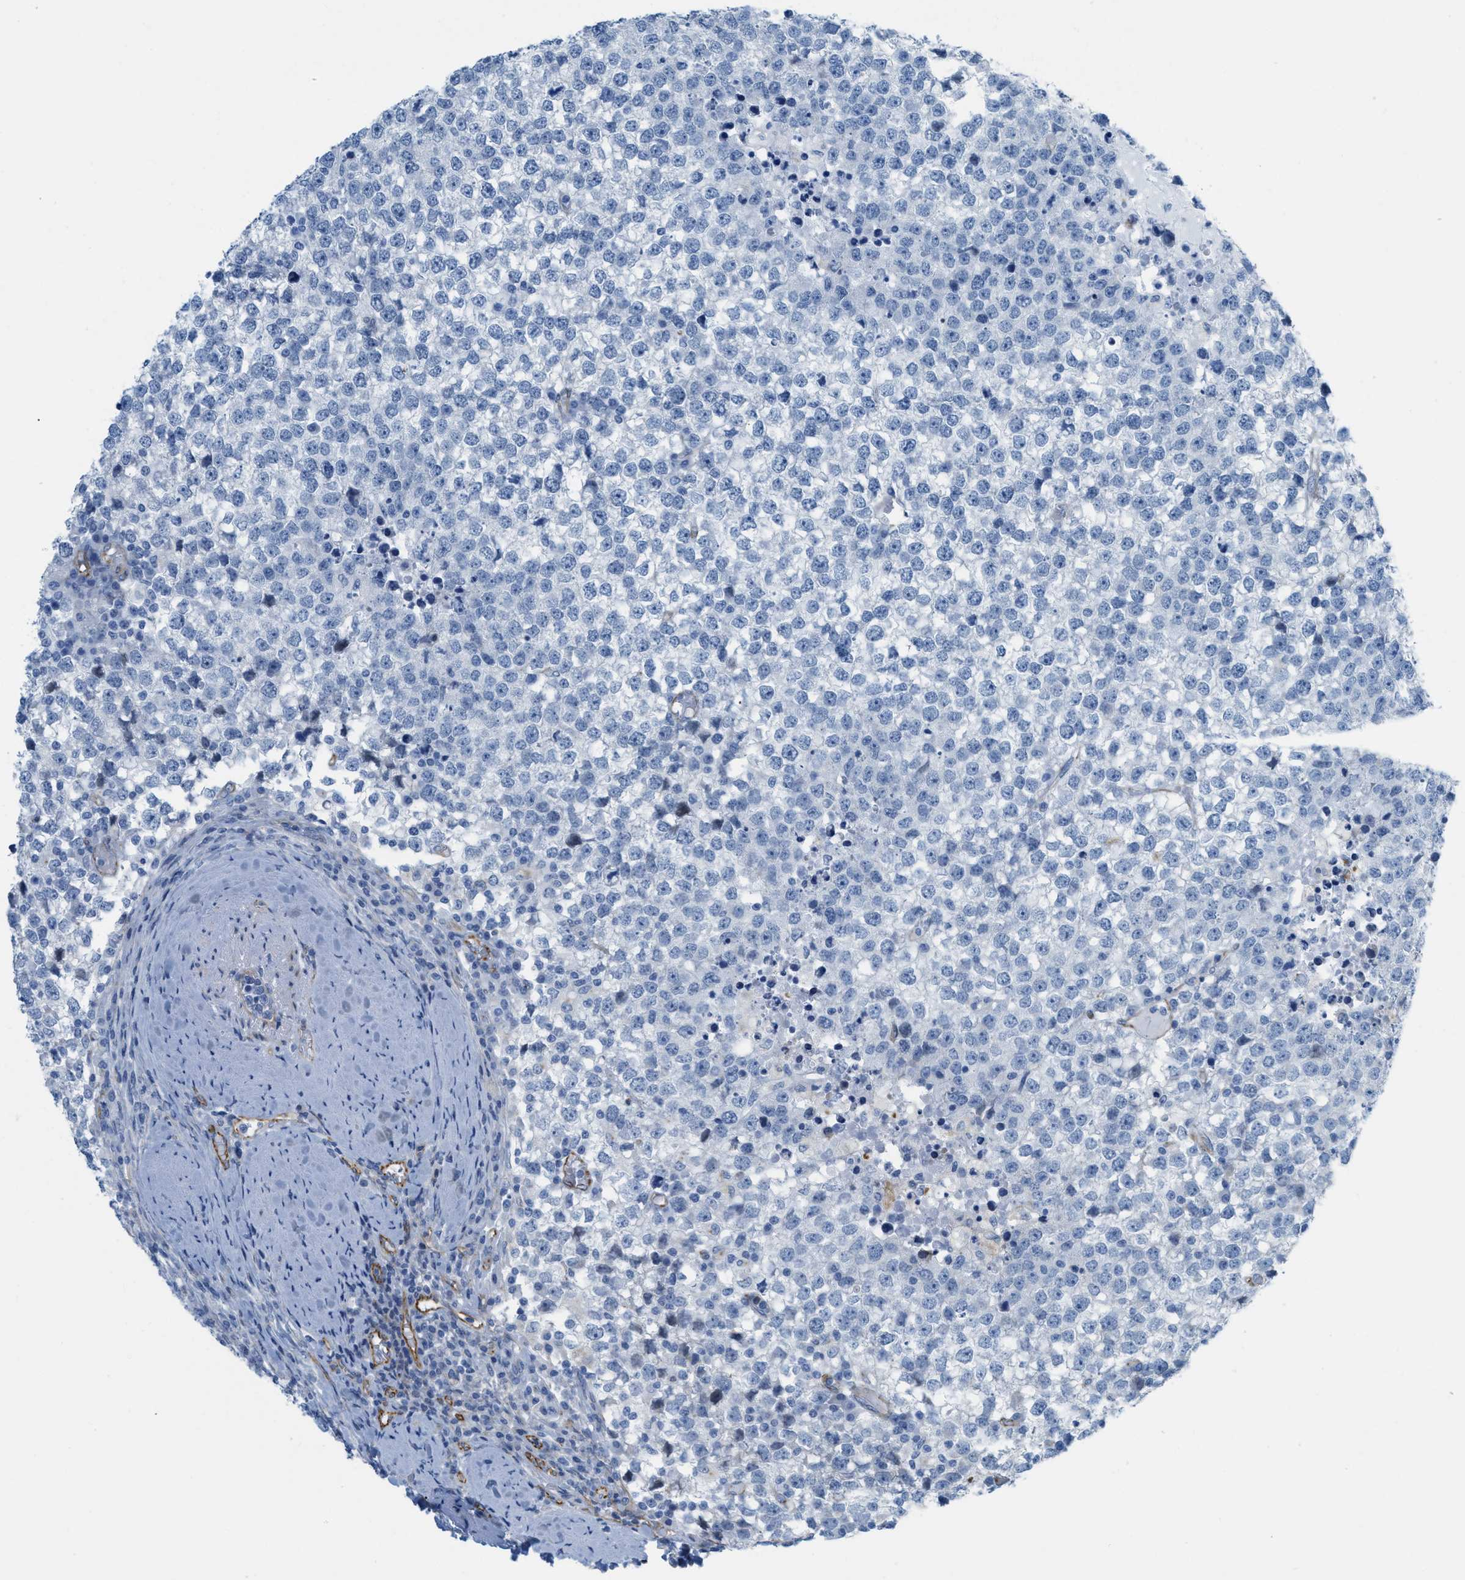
{"staining": {"intensity": "negative", "quantity": "none", "location": "none"}, "tissue": "testis cancer", "cell_type": "Tumor cells", "image_type": "cancer", "snomed": [{"axis": "morphology", "description": "Seminoma, NOS"}, {"axis": "topography", "description": "Testis"}], "caption": "Immunohistochemistry (IHC) of human testis cancer exhibits no expression in tumor cells.", "gene": "SLC12A1", "patient": {"sex": "male", "age": 65}}